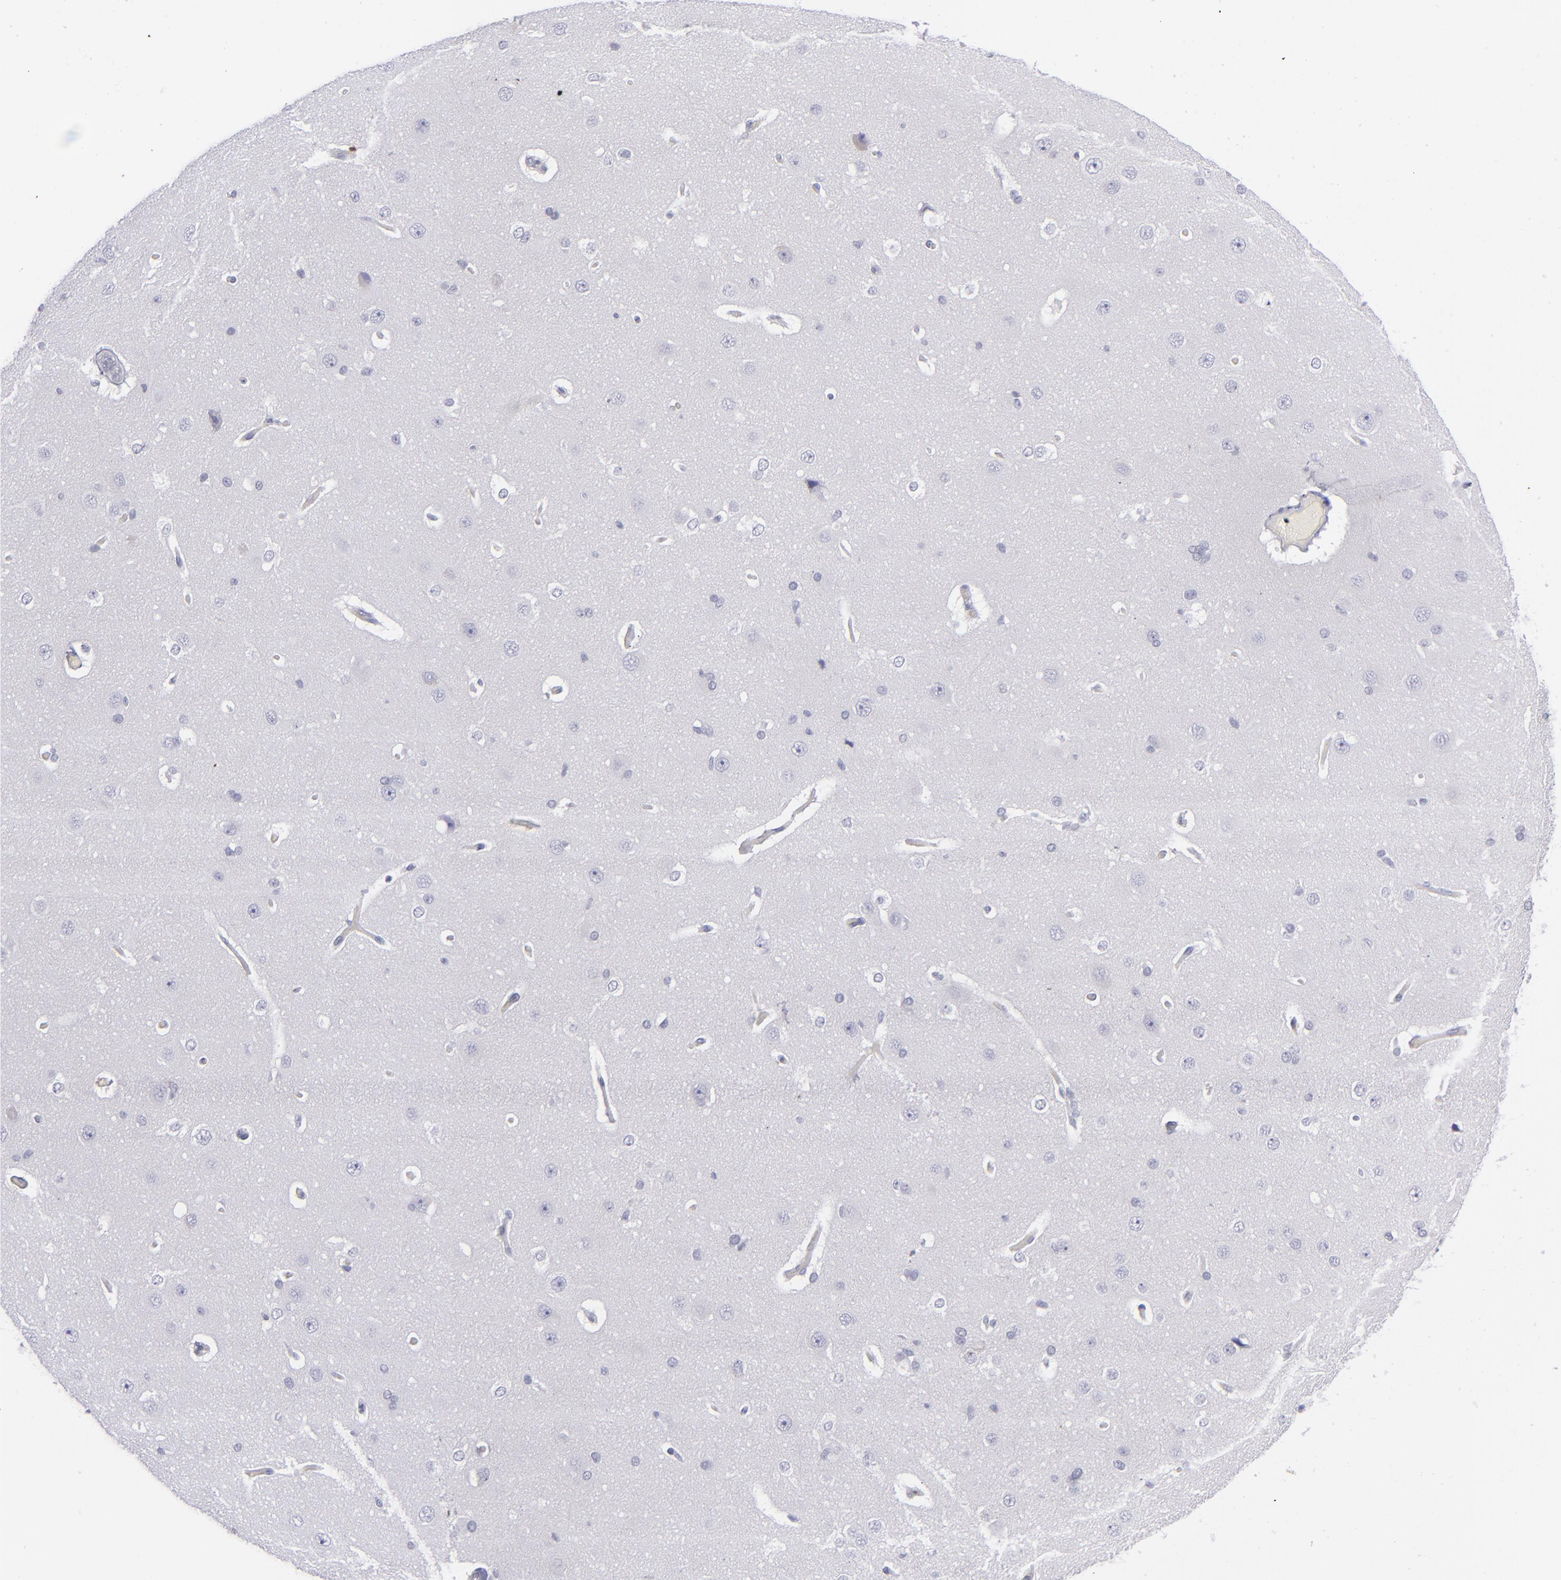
{"staining": {"intensity": "negative", "quantity": "none", "location": "none"}, "tissue": "cerebral cortex", "cell_type": "Endothelial cells", "image_type": "normal", "snomed": [{"axis": "morphology", "description": "Normal tissue, NOS"}, {"axis": "topography", "description": "Cerebral cortex"}], "caption": "Unremarkable cerebral cortex was stained to show a protein in brown. There is no significant staining in endothelial cells.", "gene": "ITGB4", "patient": {"sex": "female", "age": 45}}